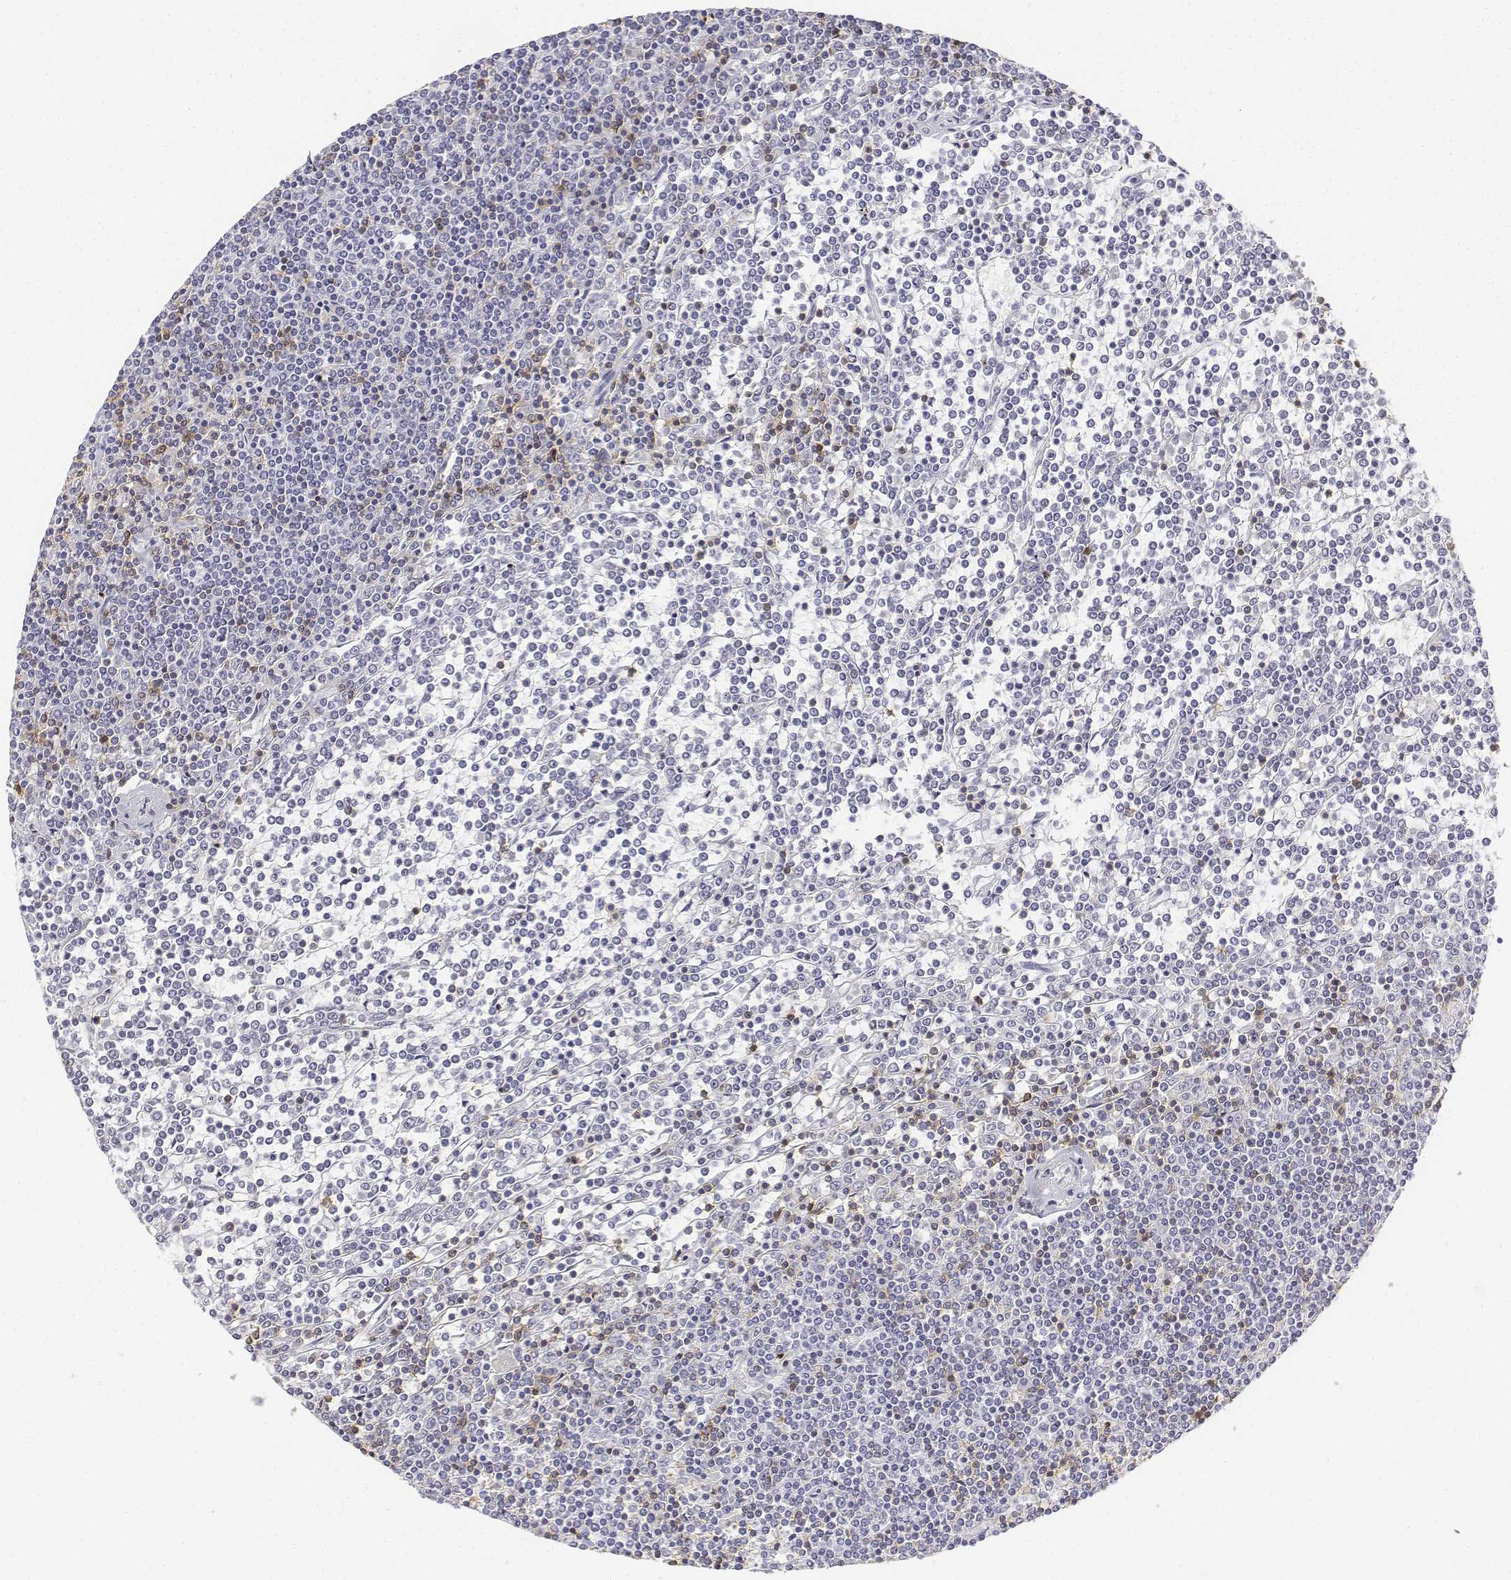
{"staining": {"intensity": "negative", "quantity": "none", "location": "none"}, "tissue": "lymphoma", "cell_type": "Tumor cells", "image_type": "cancer", "snomed": [{"axis": "morphology", "description": "Malignant lymphoma, non-Hodgkin's type, Low grade"}, {"axis": "topography", "description": "Spleen"}], "caption": "Malignant lymphoma, non-Hodgkin's type (low-grade) was stained to show a protein in brown. There is no significant positivity in tumor cells.", "gene": "CD3E", "patient": {"sex": "female", "age": 19}}